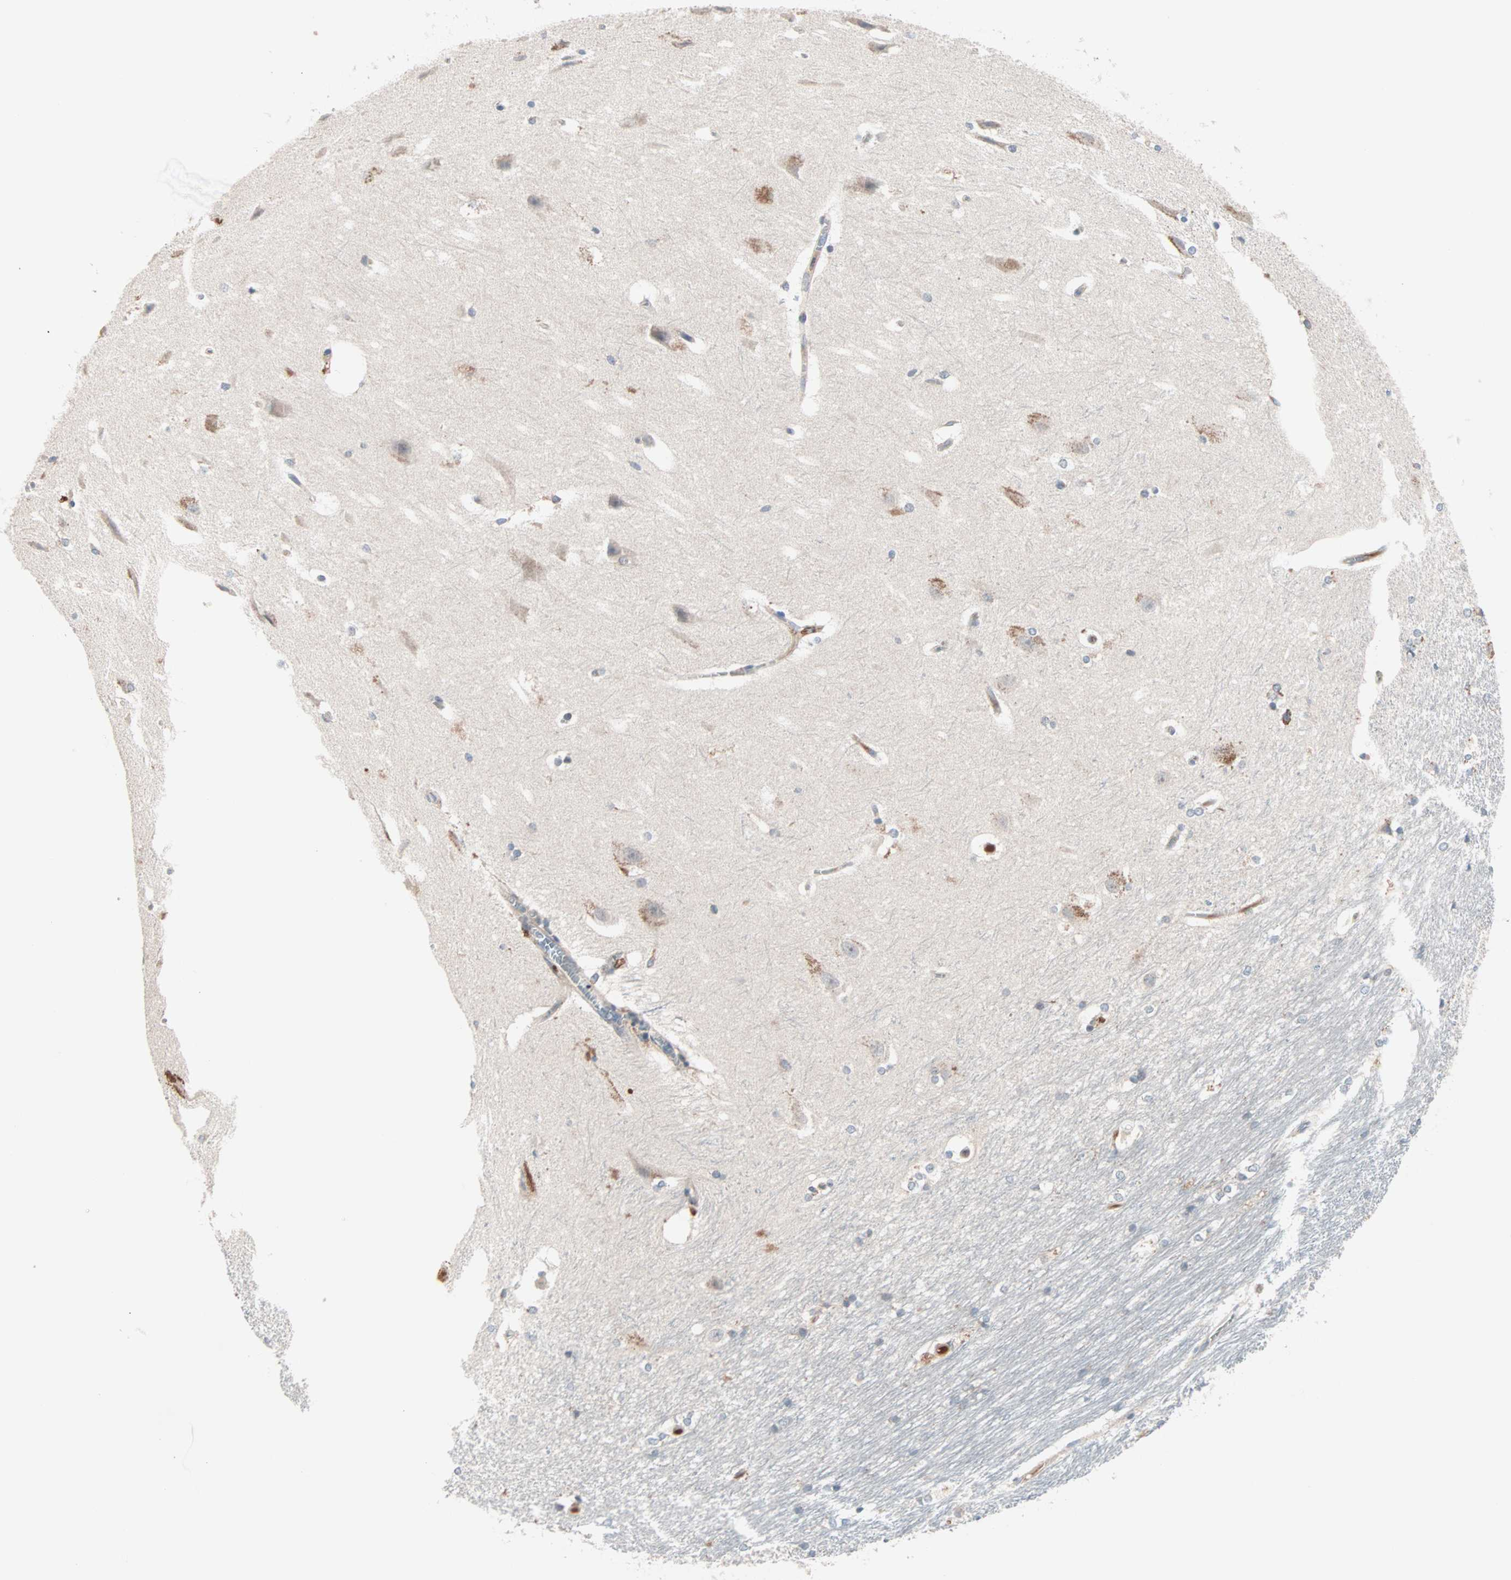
{"staining": {"intensity": "negative", "quantity": "none", "location": "none"}, "tissue": "hippocampus", "cell_type": "Glial cells", "image_type": "normal", "snomed": [{"axis": "morphology", "description": "Normal tissue, NOS"}, {"axis": "topography", "description": "Hippocampus"}], "caption": "Hippocampus was stained to show a protein in brown. There is no significant staining in glial cells. The staining was performed using DAB (3,3'-diaminobenzidine) to visualize the protein expression in brown, while the nuclei were stained in blue with hematoxylin (Magnification: 20x).", "gene": "CAD", "patient": {"sex": "female", "age": 19}}